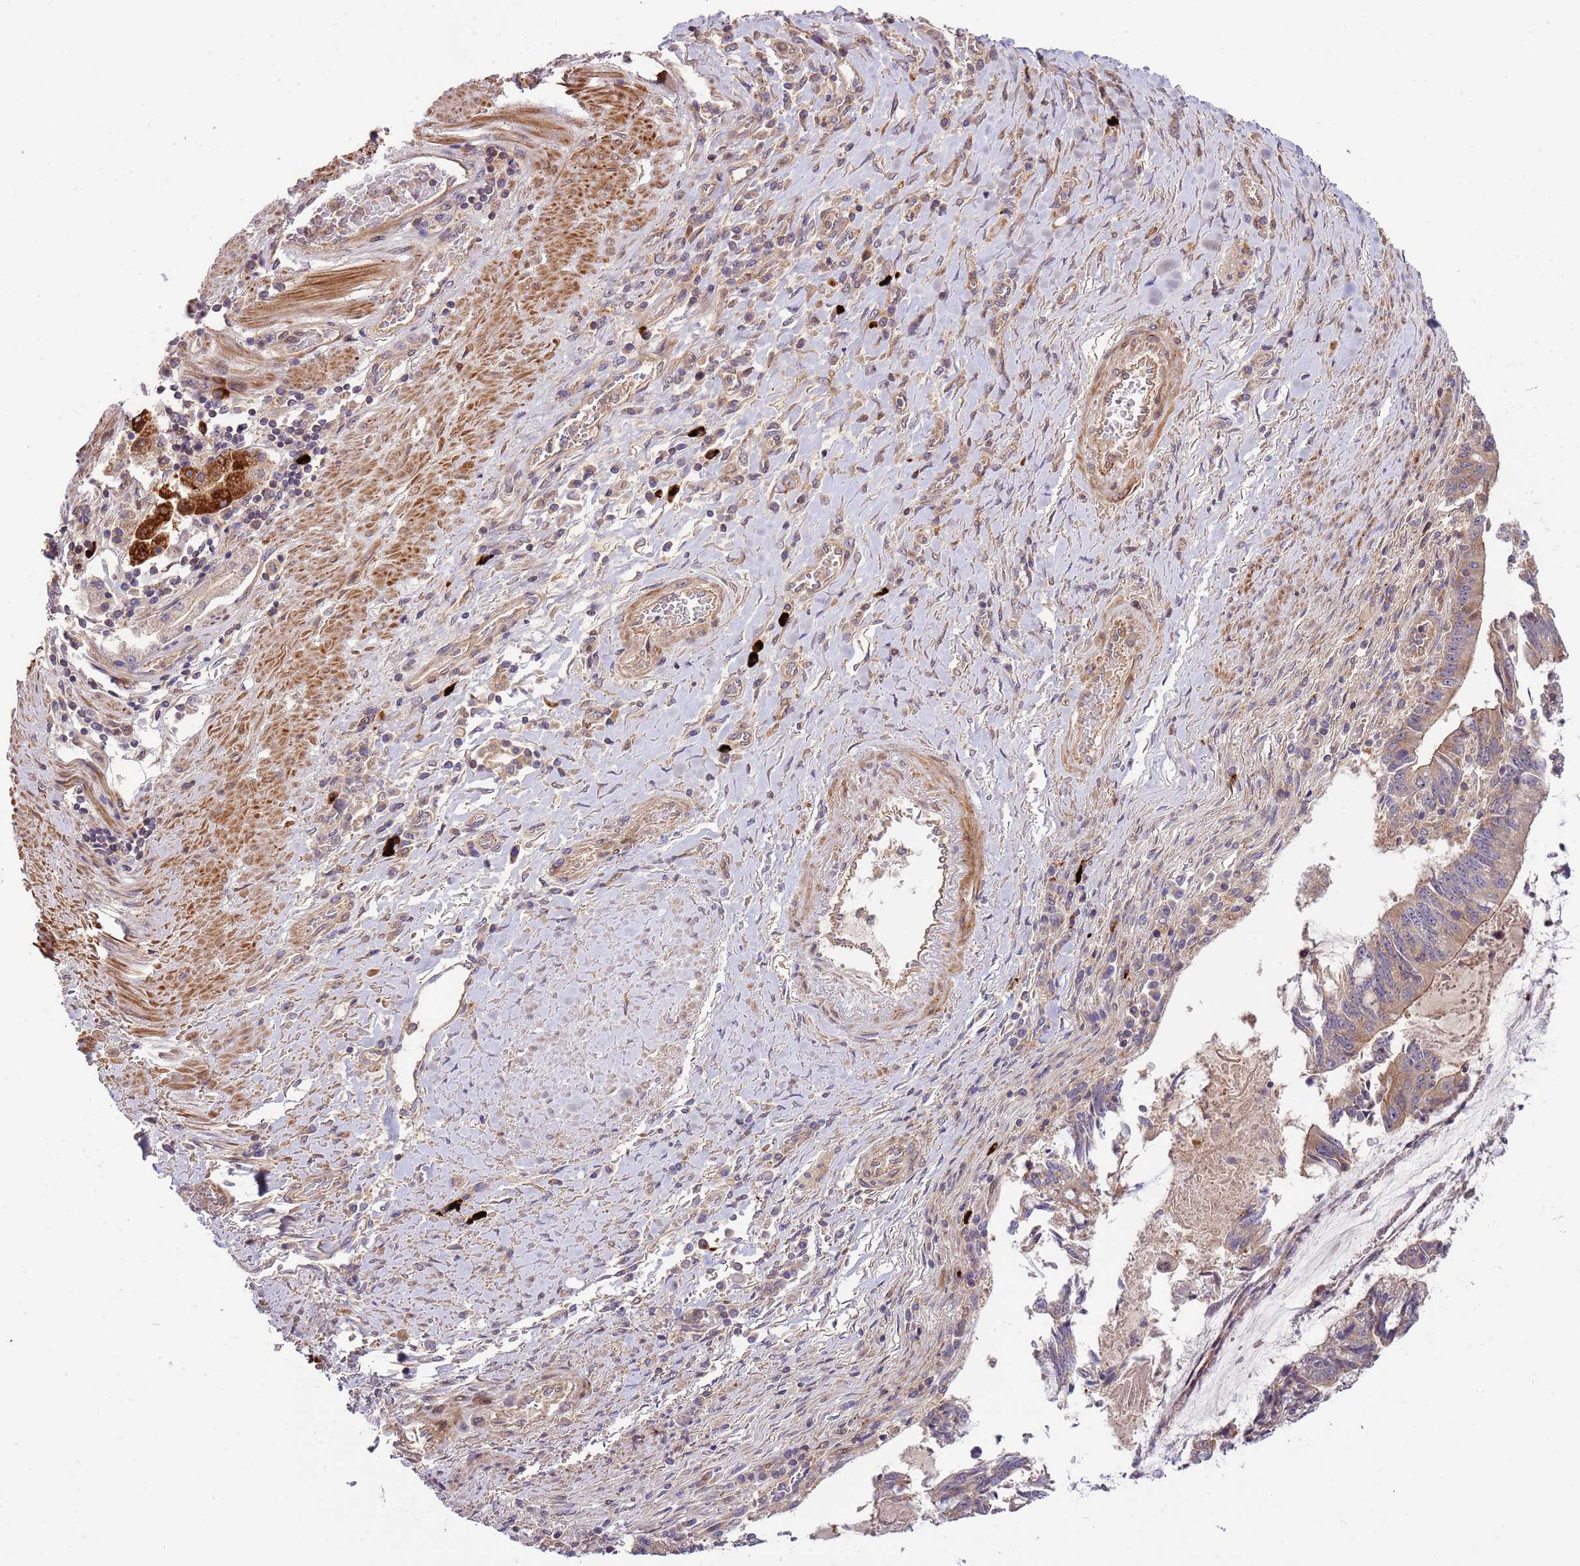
{"staining": {"intensity": "weak", "quantity": "25%-75%", "location": "cytoplasmic/membranous"}, "tissue": "pancreatic cancer", "cell_type": "Tumor cells", "image_type": "cancer", "snomed": [{"axis": "morphology", "description": "Adenocarcinoma, NOS"}, {"axis": "topography", "description": "Pancreas"}], "caption": "The photomicrograph displays a brown stain indicating the presence of a protein in the cytoplasmic/membranous of tumor cells in pancreatic adenocarcinoma. (DAB IHC, brown staining for protein, blue staining for nuclei).", "gene": "ZNF624", "patient": {"sex": "female", "age": 50}}